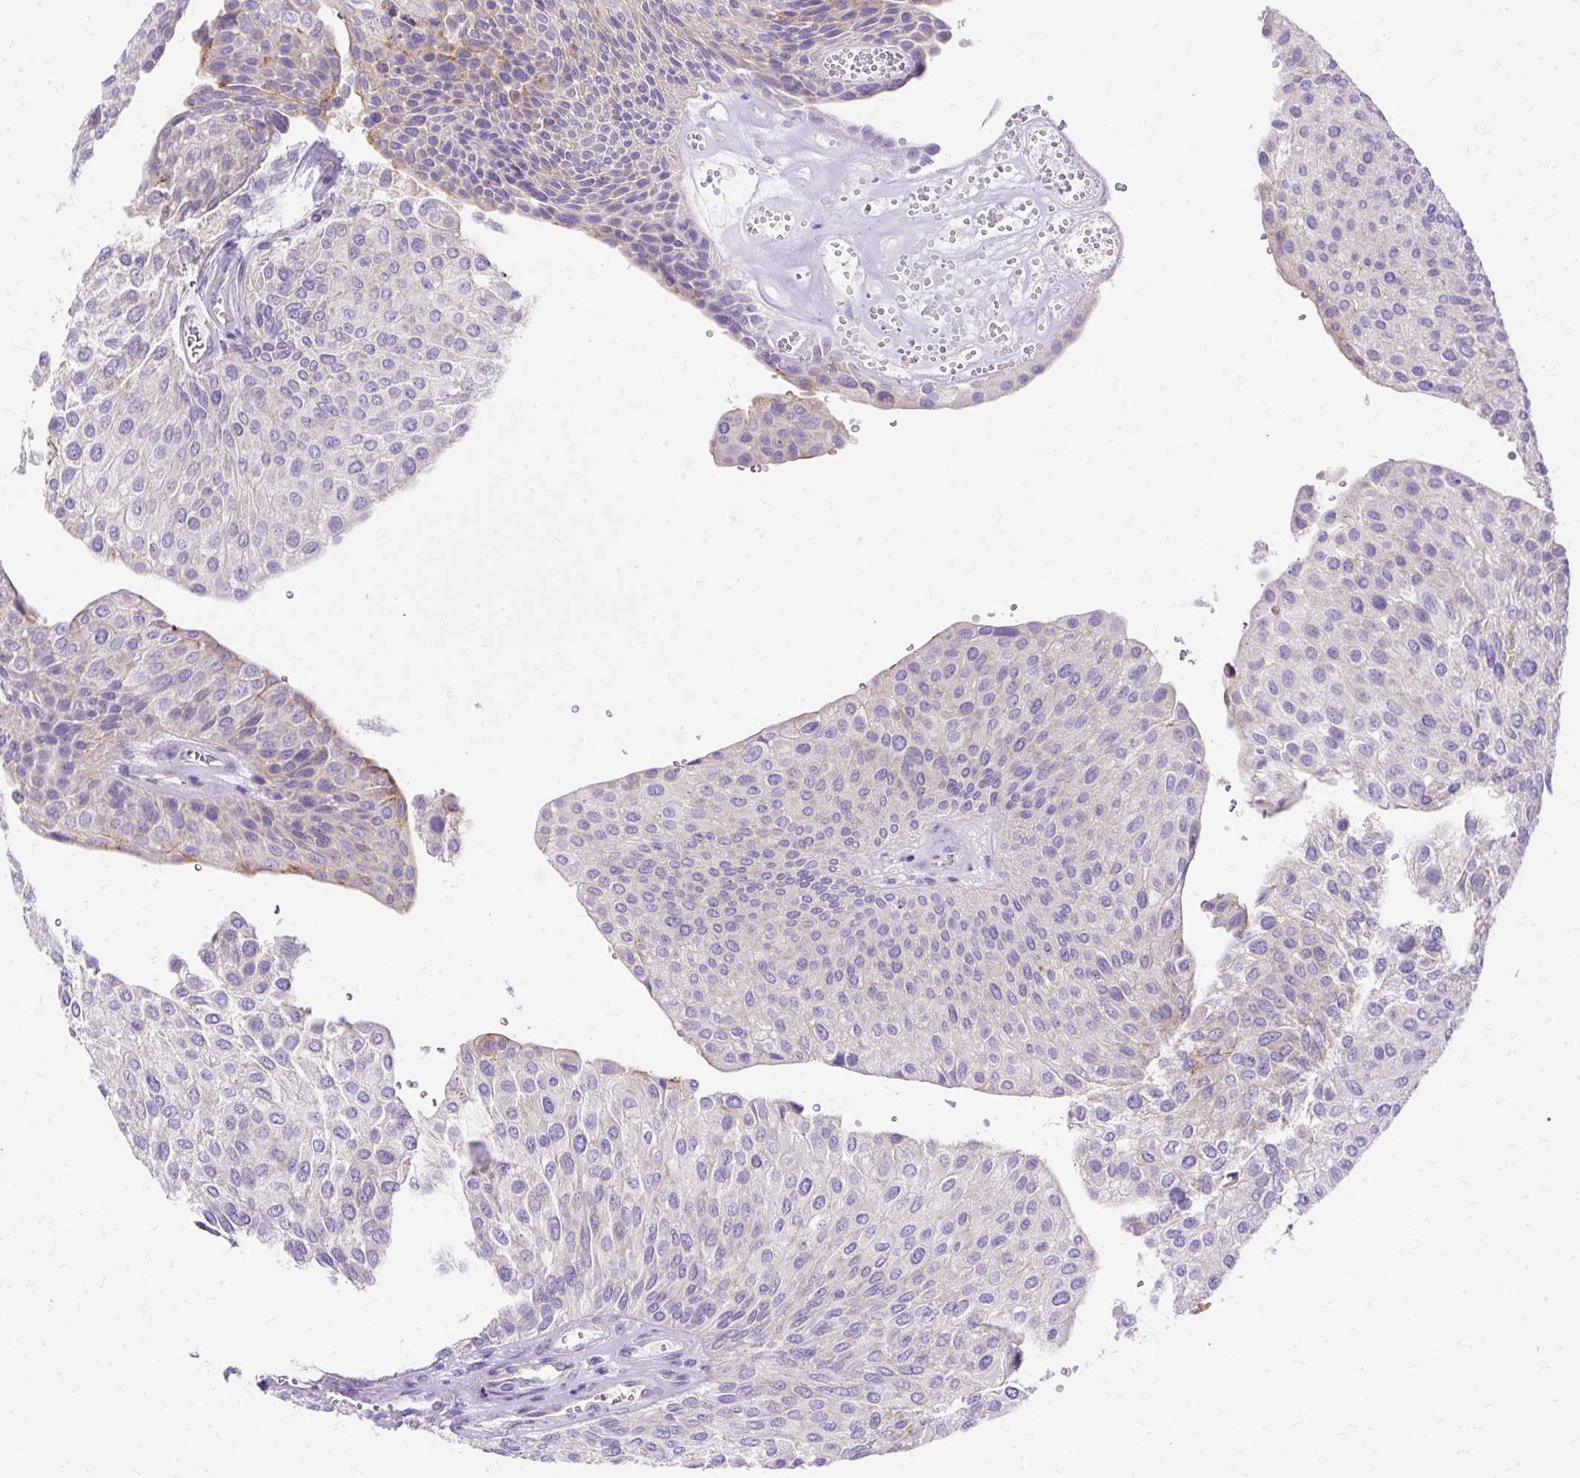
{"staining": {"intensity": "moderate", "quantity": "<25%", "location": "cytoplasmic/membranous"}, "tissue": "urothelial cancer", "cell_type": "Tumor cells", "image_type": "cancer", "snomed": [{"axis": "morphology", "description": "Urothelial carcinoma, NOS"}, {"axis": "topography", "description": "Urinary bladder"}], "caption": "Immunohistochemistry (IHC) photomicrograph of neoplastic tissue: transitional cell carcinoma stained using immunohistochemistry (IHC) reveals low levels of moderate protein expression localized specifically in the cytoplasmic/membranous of tumor cells, appearing as a cytoplasmic/membranous brown color.", "gene": "MYO6", "patient": {"sex": "male", "age": 67}}